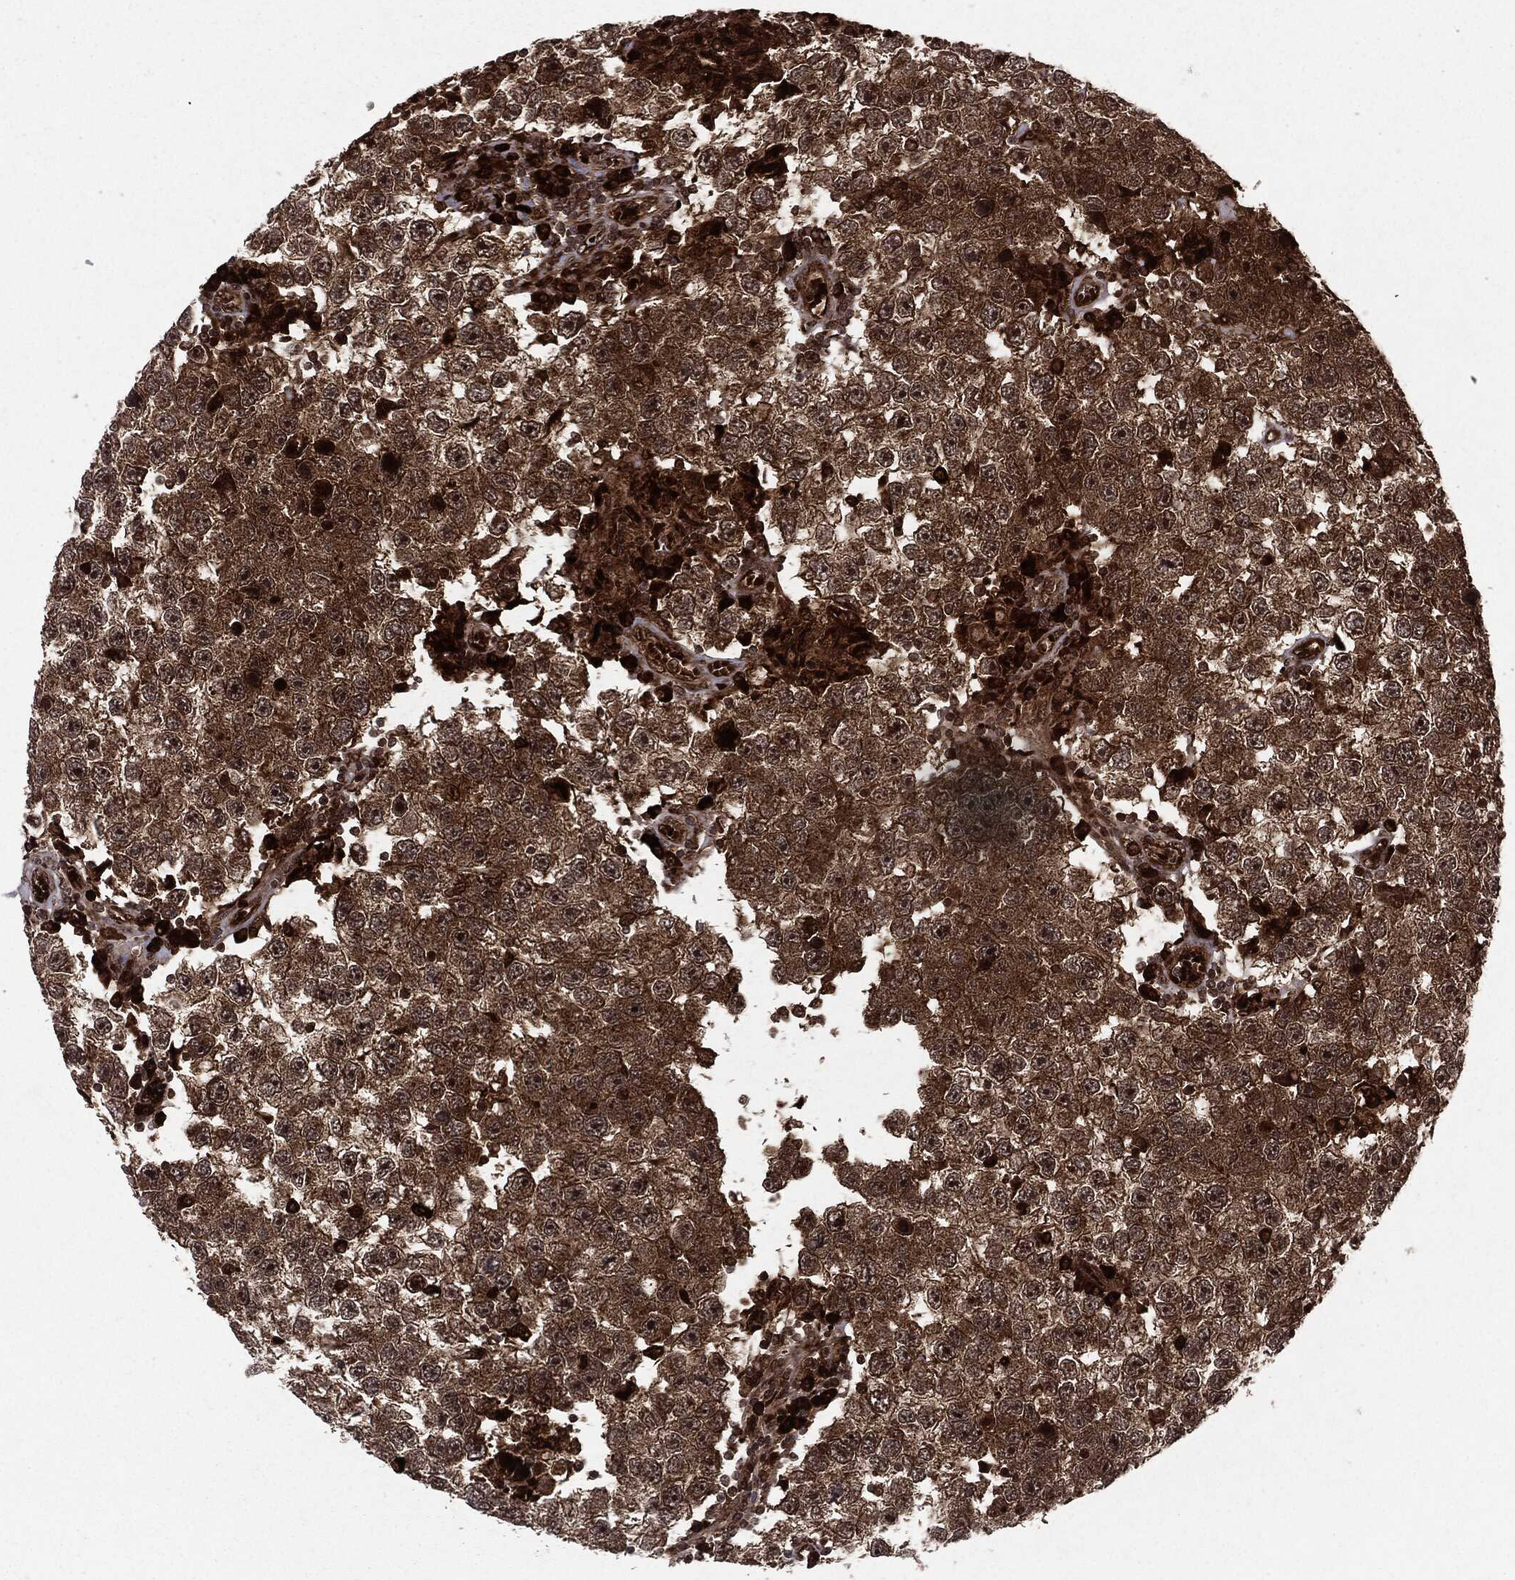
{"staining": {"intensity": "strong", "quantity": ">75%", "location": "cytoplasmic/membranous"}, "tissue": "testis cancer", "cell_type": "Tumor cells", "image_type": "cancer", "snomed": [{"axis": "morphology", "description": "Seminoma, NOS"}, {"axis": "topography", "description": "Testis"}], "caption": "A micrograph showing strong cytoplasmic/membranous positivity in about >75% of tumor cells in seminoma (testis), as visualized by brown immunohistochemical staining.", "gene": "OTUB1", "patient": {"sex": "male", "age": 26}}